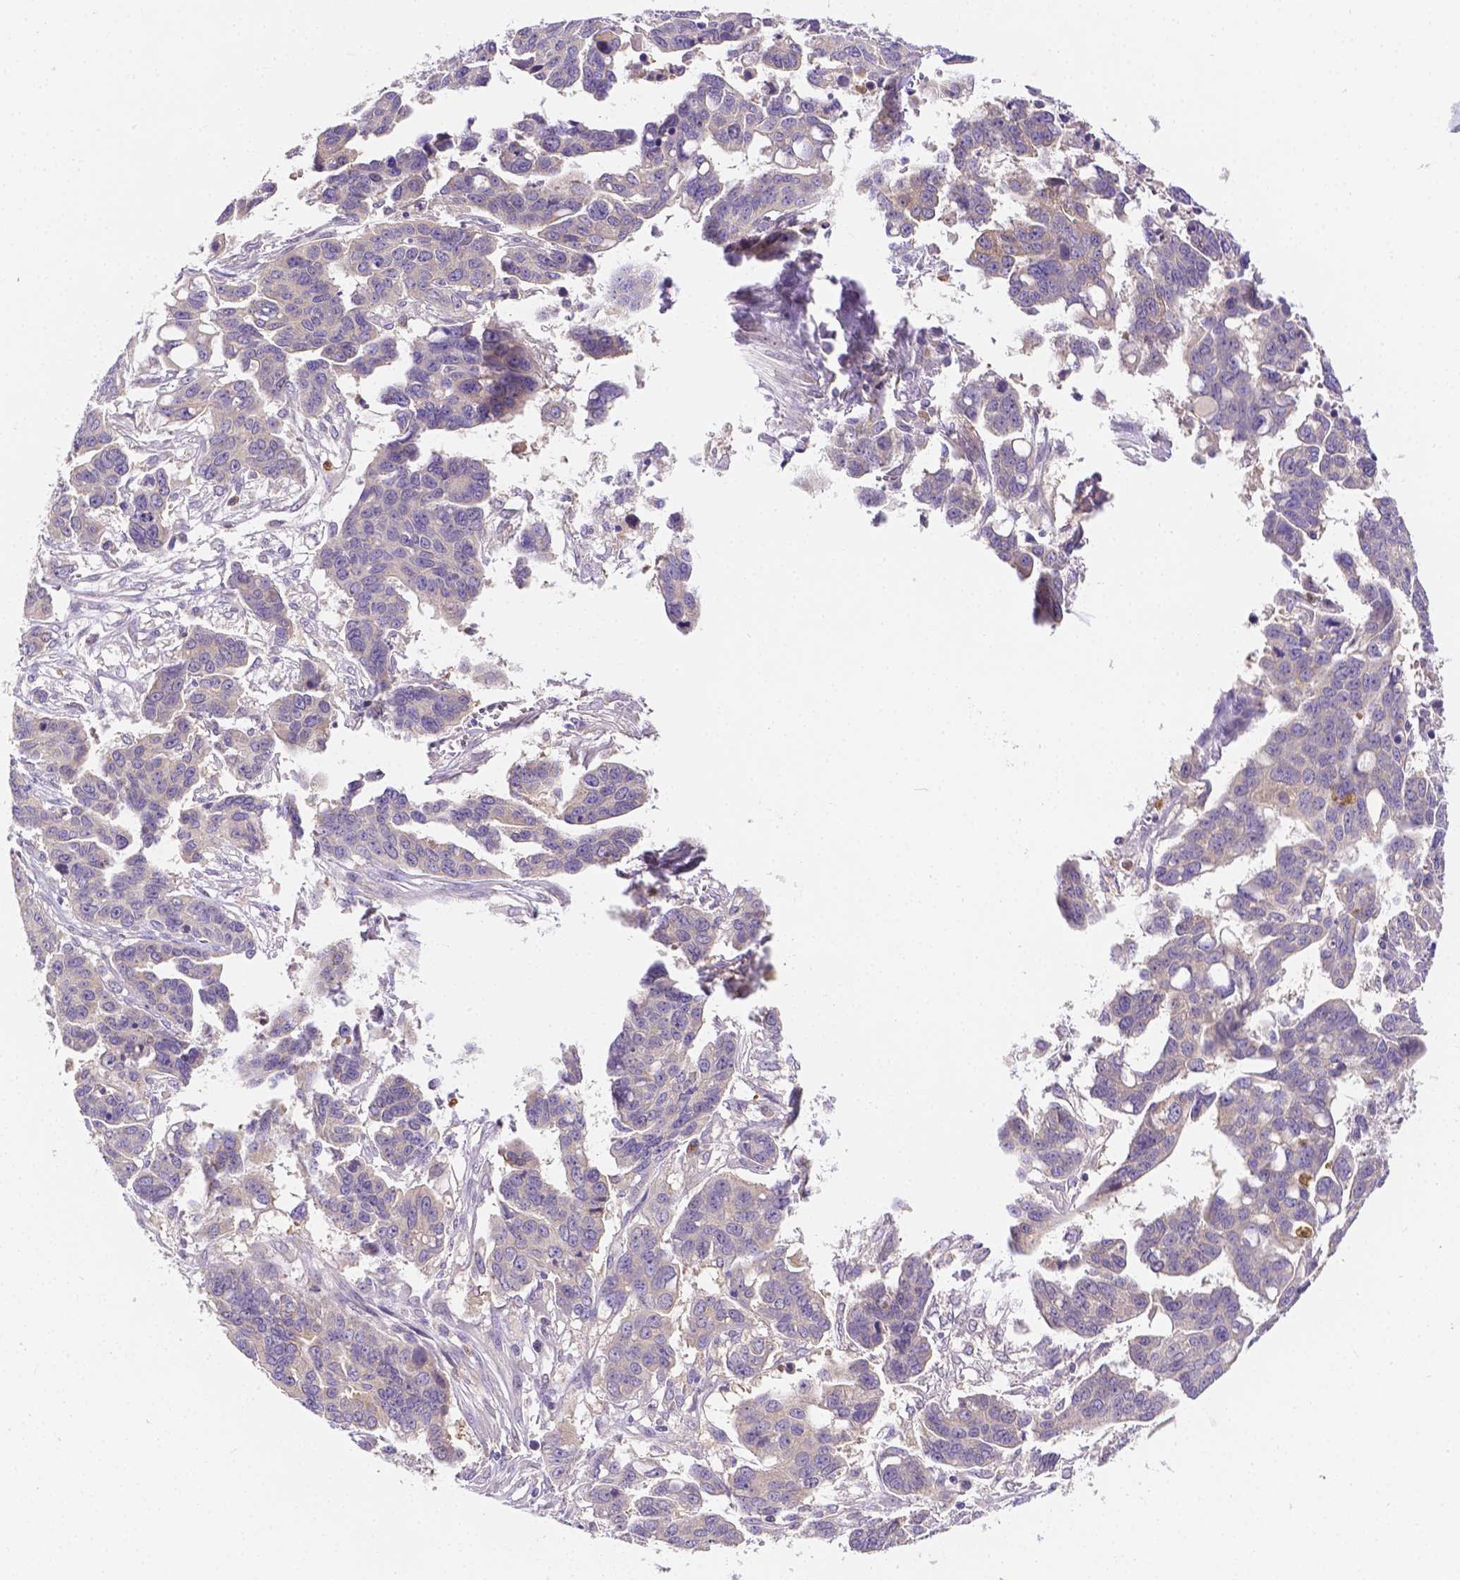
{"staining": {"intensity": "negative", "quantity": "none", "location": "none"}, "tissue": "ovarian cancer", "cell_type": "Tumor cells", "image_type": "cancer", "snomed": [{"axis": "morphology", "description": "Carcinoma, endometroid"}, {"axis": "topography", "description": "Ovary"}], "caption": "Immunohistochemical staining of ovarian cancer shows no significant positivity in tumor cells.", "gene": "ZNRD2", "patient": {"sex": "female", "age": 78}}